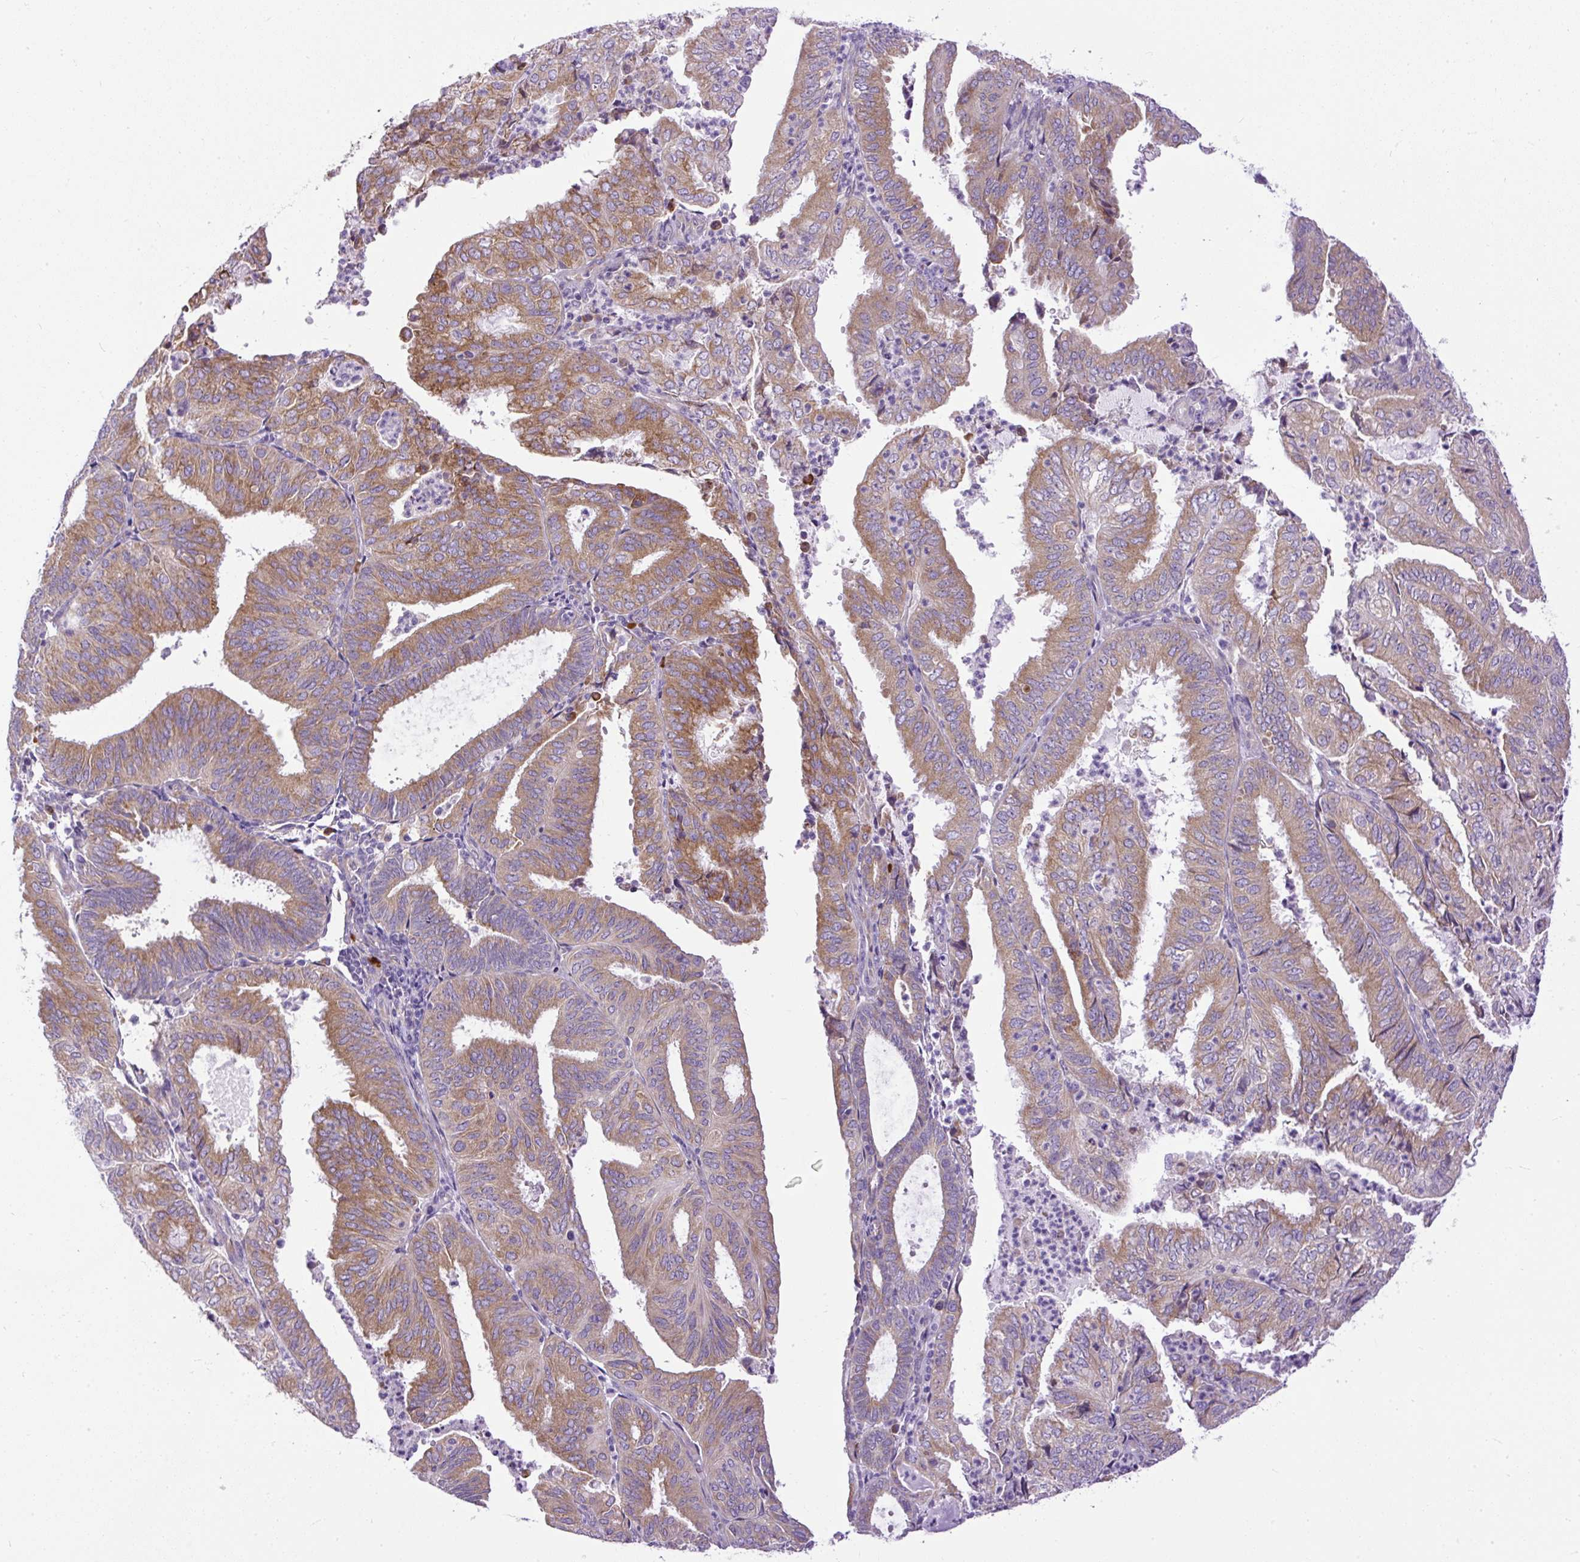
{"staining": {"intensity": "moderate", "quantity": ">75%", "location": "cytoplasmic/membranous"}, "tissue": "endometrial cancer", "cell_type": "Tumor cells", "image_type": "cancer", "snomed": [{"axis": "morphology", "description": "Adenocarcinoma, NOS"}, {"axis": "topography", "description": "Uterus"}], "caption": "Immunohistochemistry image of human endometrial adenocarcinoma stained for a protein (brown), which exhibits medium levels of moderate cytoplasmic/membranous expression in about >75% of tumor cells.", "gene": "SYBU", "patient": {"sex": "female", "age": 60}}